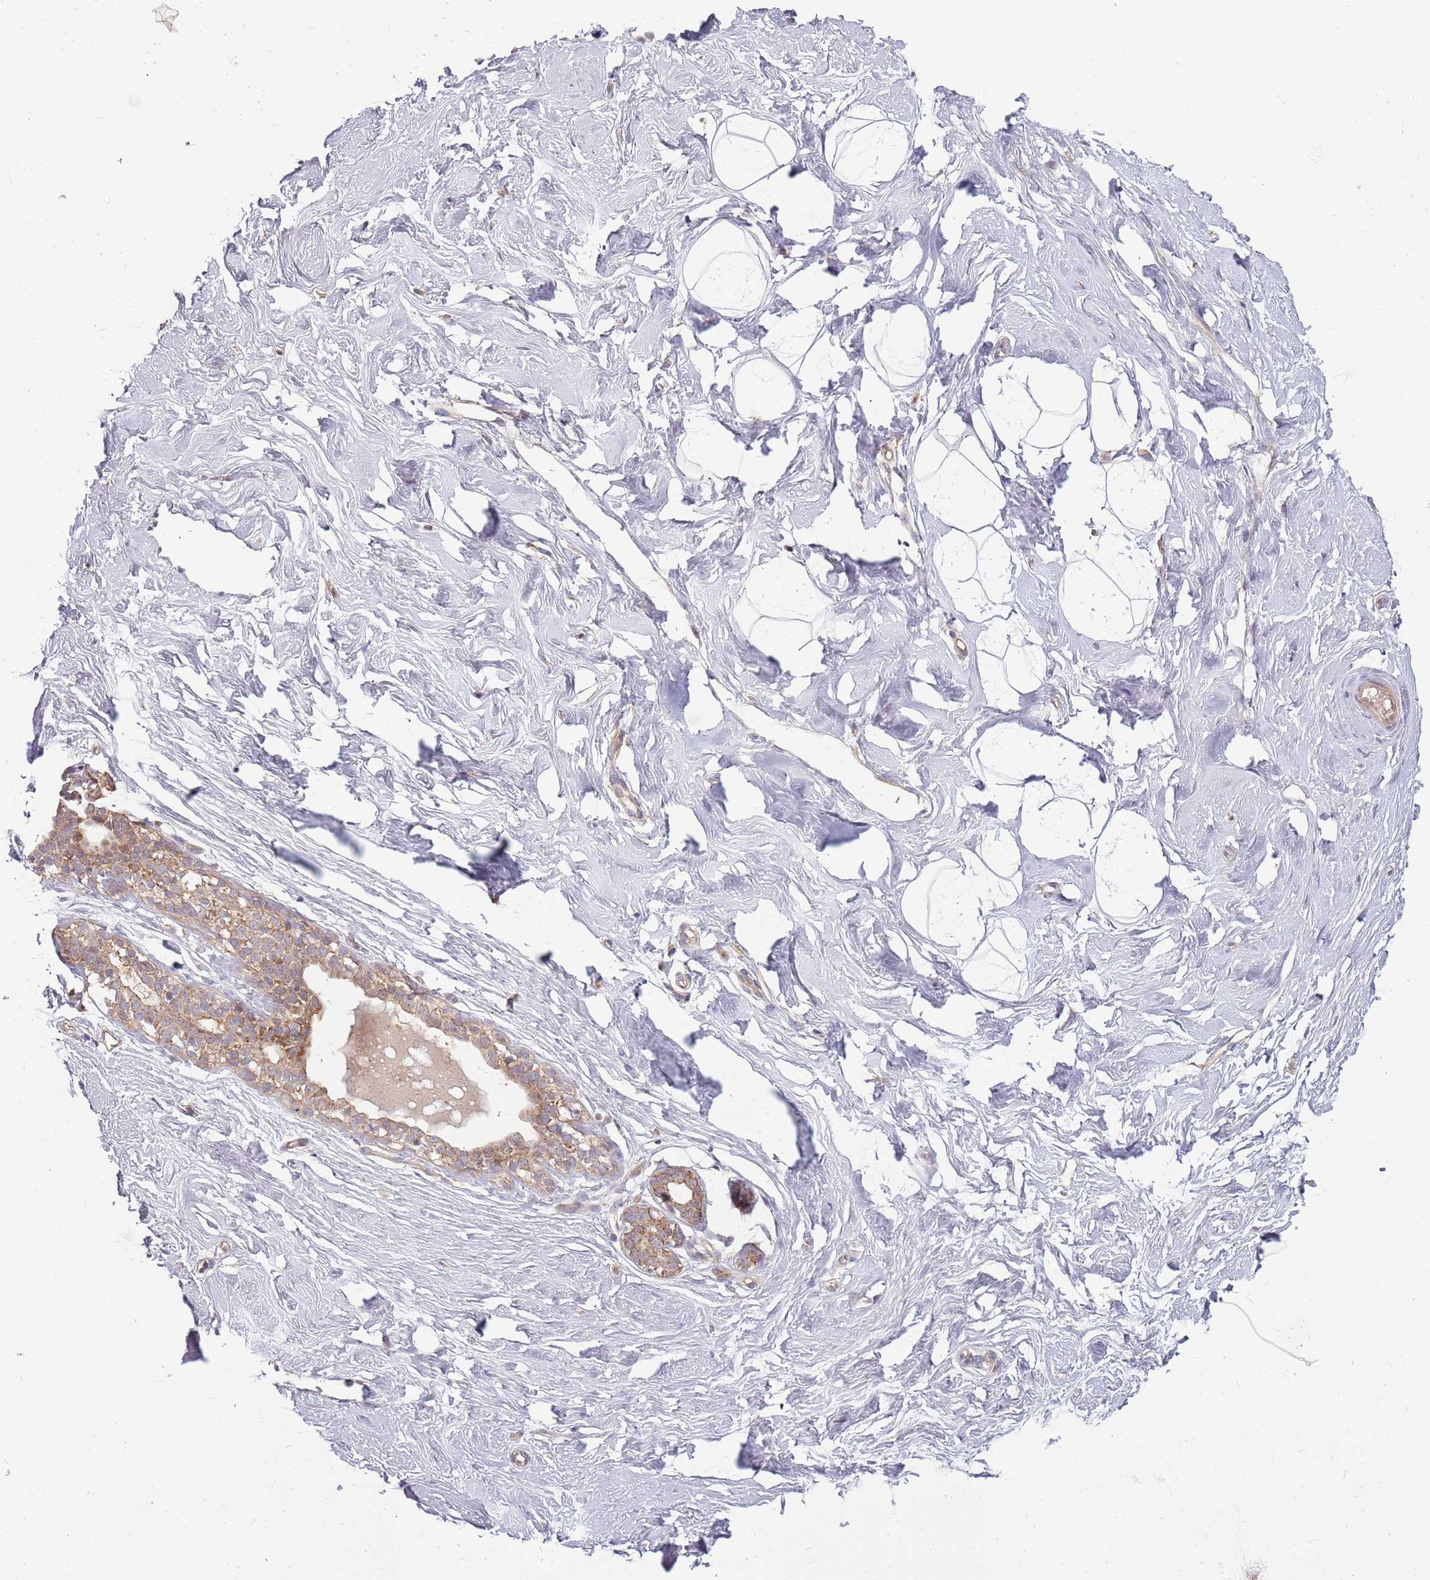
{"staining": {"intensity": "negative", "quantity": "none", "location": "none"}, "tissue": "breast", "cell_type": "Adipocytes", "image_type": "normal", "snomed": [{"axis": "morphology", "description": "Normal tissue, NOS"}, {"axis": "morphology", "description": "Adenoma, NOS"}, {"axis": "topography", "description": "Breast"}], "caption": "Immunohistochemical staining of benign human breast shows no significant positivity in adipocytes.", "gene": "RNF181", "patient": {"sex": "female", "age": 23}}